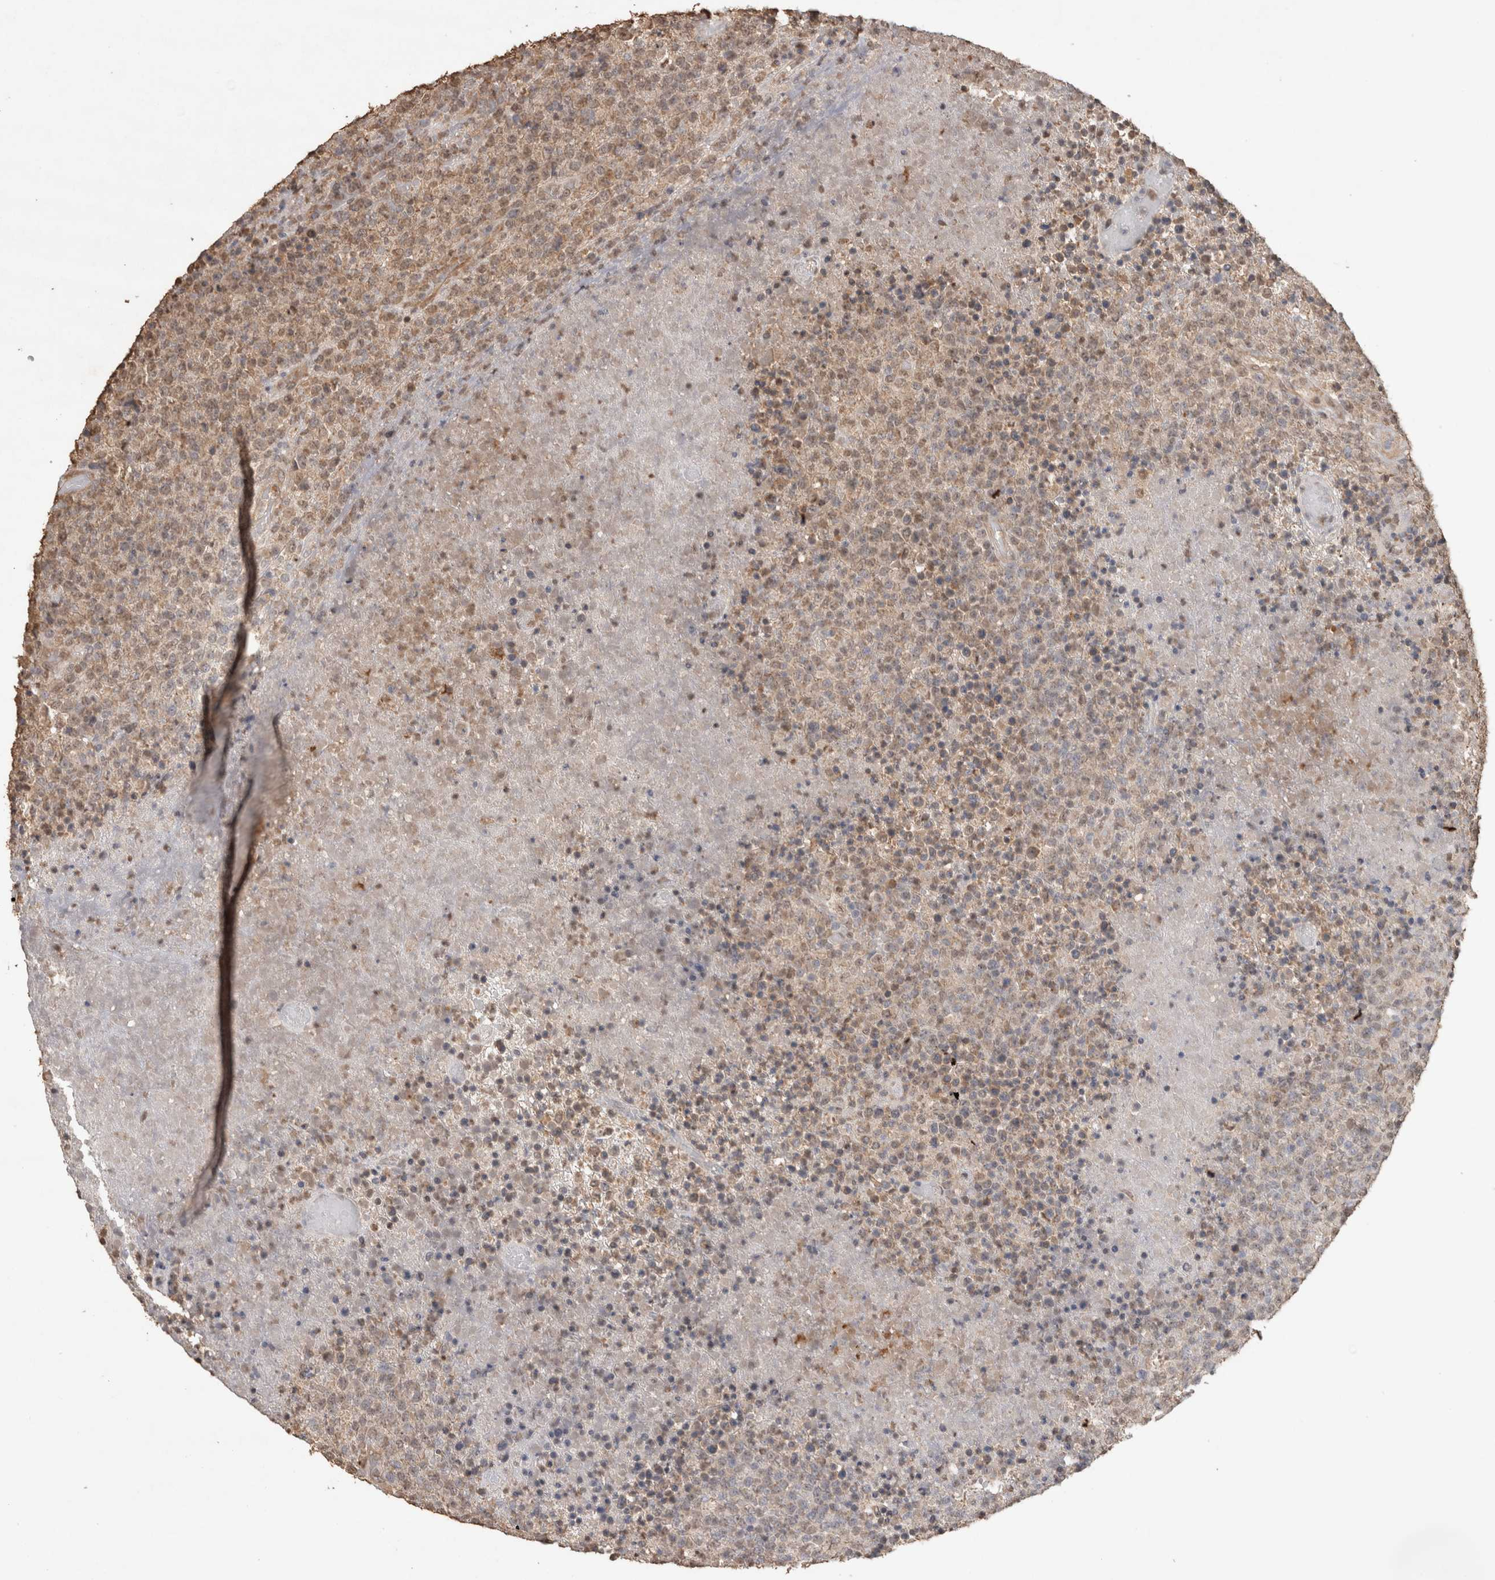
{"staining": {"intensity": "weak", "quantity": ">75%", "location": "nuclear"}, "tissue": "lymphoma", "cell_type": "Tumor cells", "image_type": "cancer", "snomed": [{"axis": "morphology", "description": "Malignant lymphoma, non-Hodgkin's type, High grade"}, {"axis": "topography", "description": "Lymph node"}], "caption": "IHC image of lymphoma stained for a protein (brown), which exhibits low levels of weak nuclear expression in about >75% of tumor cells.", "gene": "MLX", "patient": {"sex": "male", "age": 13}}